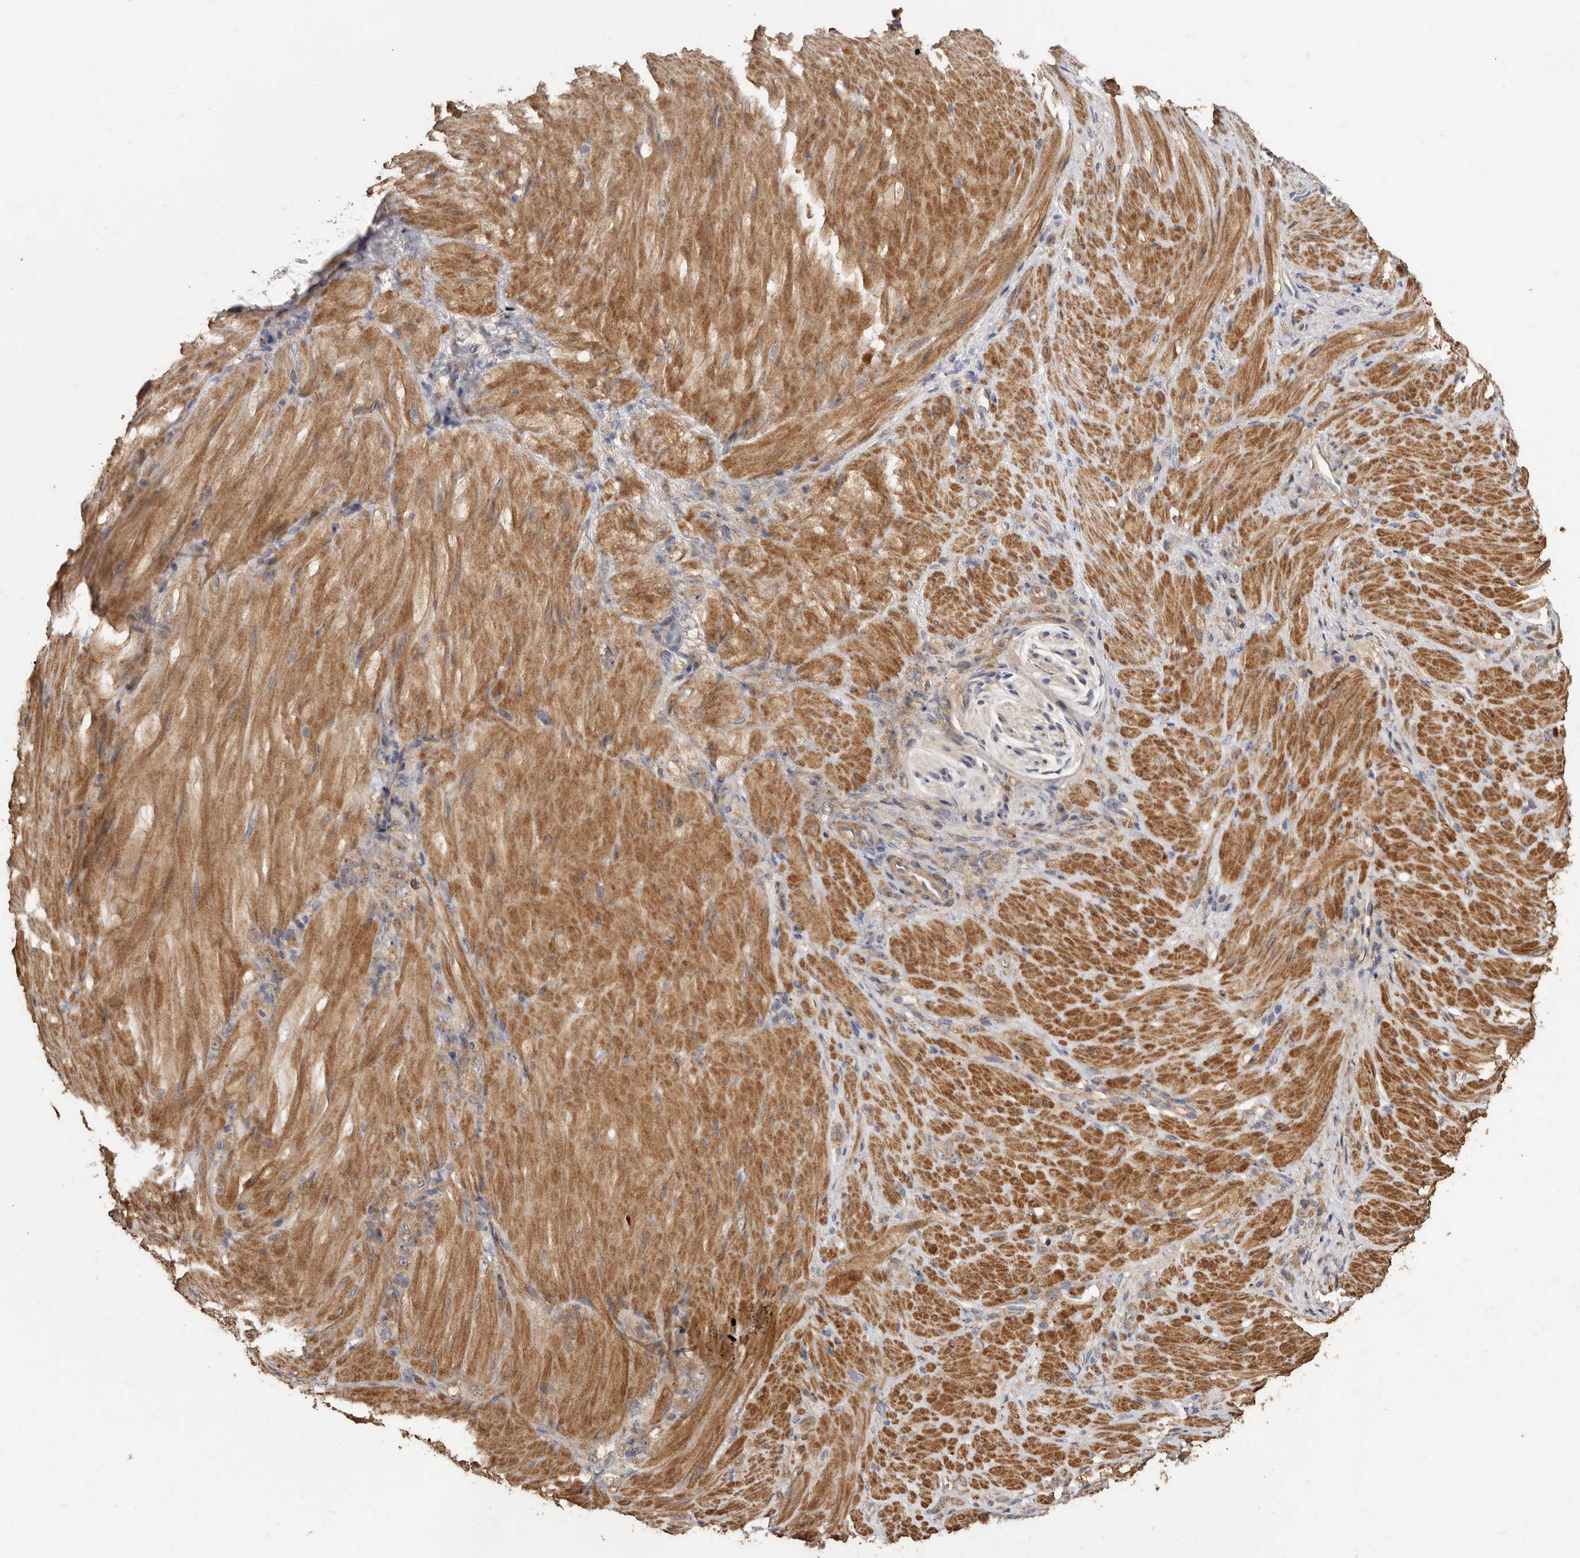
{"staining": {"intensity": "weak", "quantity": "25%-75%", "location": "cytoplasmic/membranous"}, "tissue": "stomach cancer", "cell_type": "Tumor cells", "image_type": "cancer", "snomed": [{"axis": "morphology", "description": "Normal tissue, NOS"}, {"axis": "morphology", "description": "Adenocarcinoma, NOS"}, {"axis": "topography", "description": "Stomach"}], "caption": "An image of human adenocarcinoma (stomach) stained for a protein reveals weak cytoplasmic/membranous brown staining in tumor cells.", "gene": "RWDD1", "patient": {"sex": "male", "age": 82}}